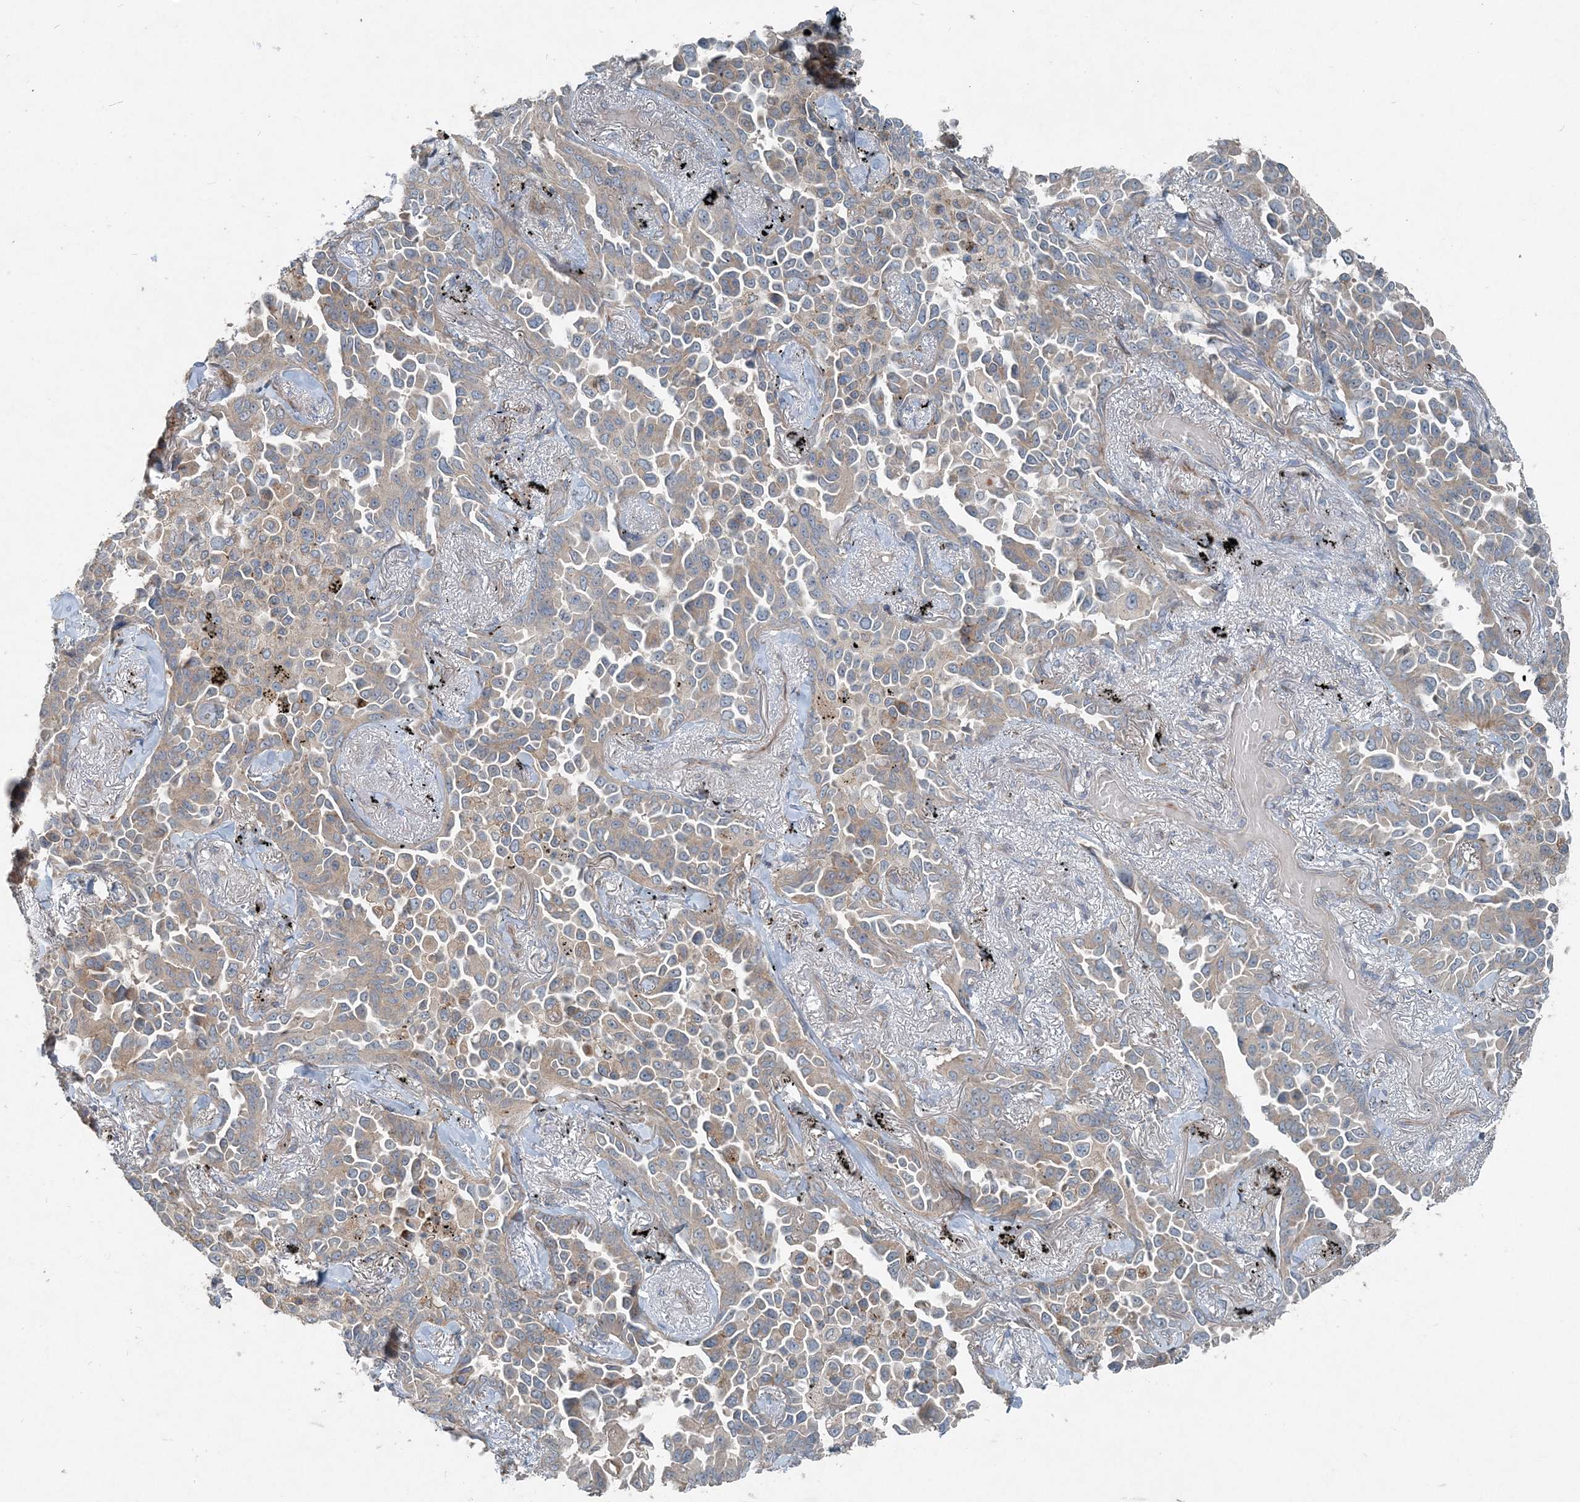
{"staining": {"intensity": "weak", "quantity": "25%-75%", "location": "cytoplasmic/membranous"}, "tissue": "lung cancer", "cell_type": "Tumor cells", "image_type": "cancer", "snomed": [{"axis": "morphology", "description": "Adenocarcinoma, NOS"}, {"axis": "topography", "description": "Lung"}], "caption": "About 25%-75% of tumor cells in lung cancer reveal weak cytoplasmic/membranous protein staining as visualized by brown immunohistochemical staining.", "gene": "INTU", "patient": {"sex": "female", "age": 67}}